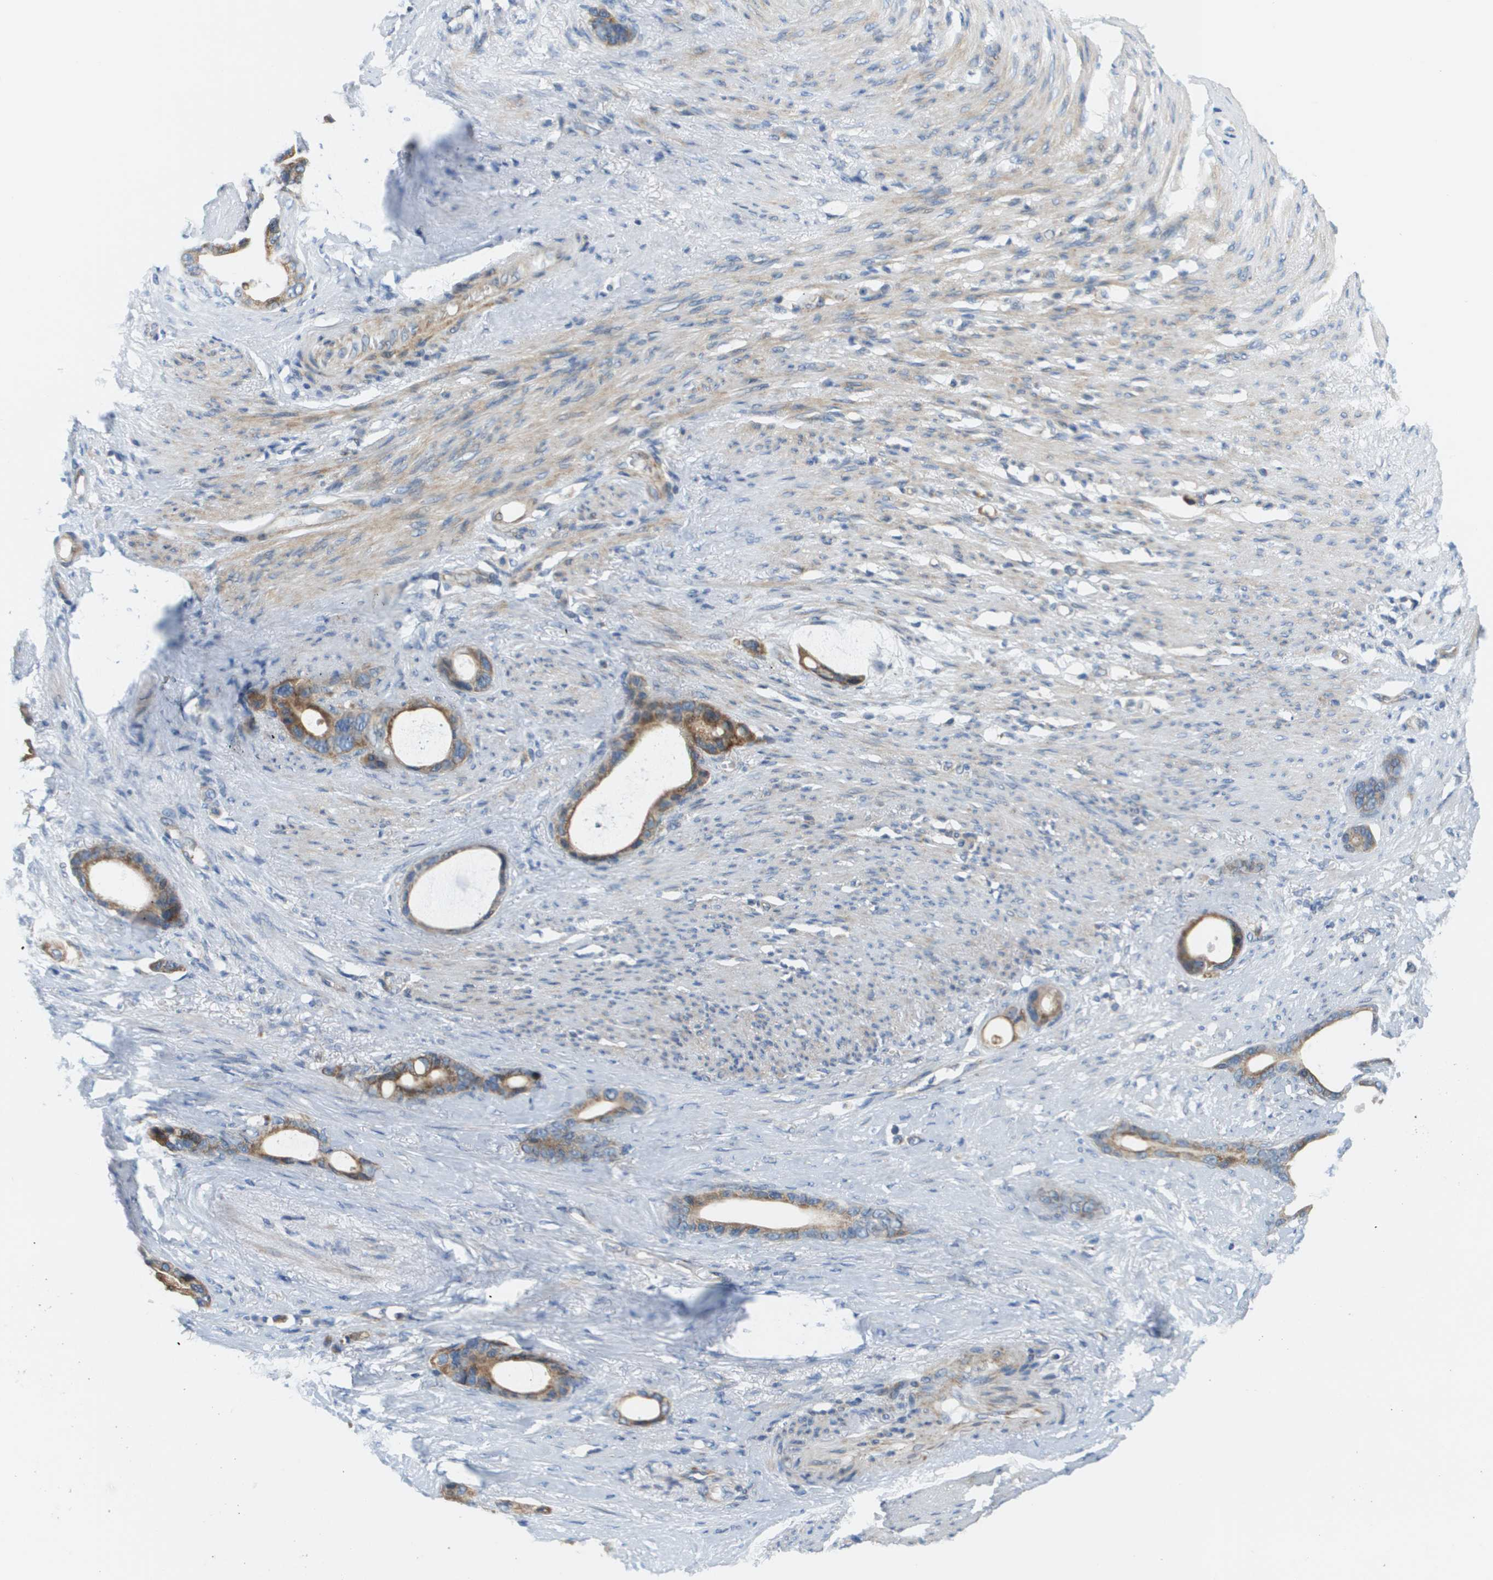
{"staining": {"intensity": "moderate", "quantity": ">75%", "location": "cytoplasmic/membranous"}, "tissue": "stomach cancer", "cell_type": "Tumor cells", "image_type": "cancer", "snomed": [{"axis": "morphology", "description": "Adenocarcinoma, NOS"}, {"axis": "topography", "description": "Stomach"}], "caption": "A photomicrograph of human stomach adenocarcinoma stained for a protein shows moderate cytoplasmic/membranous brown staining in tumor cells.", "gene": "KRT23", "patient": {"sex": "female", "age": 75}}